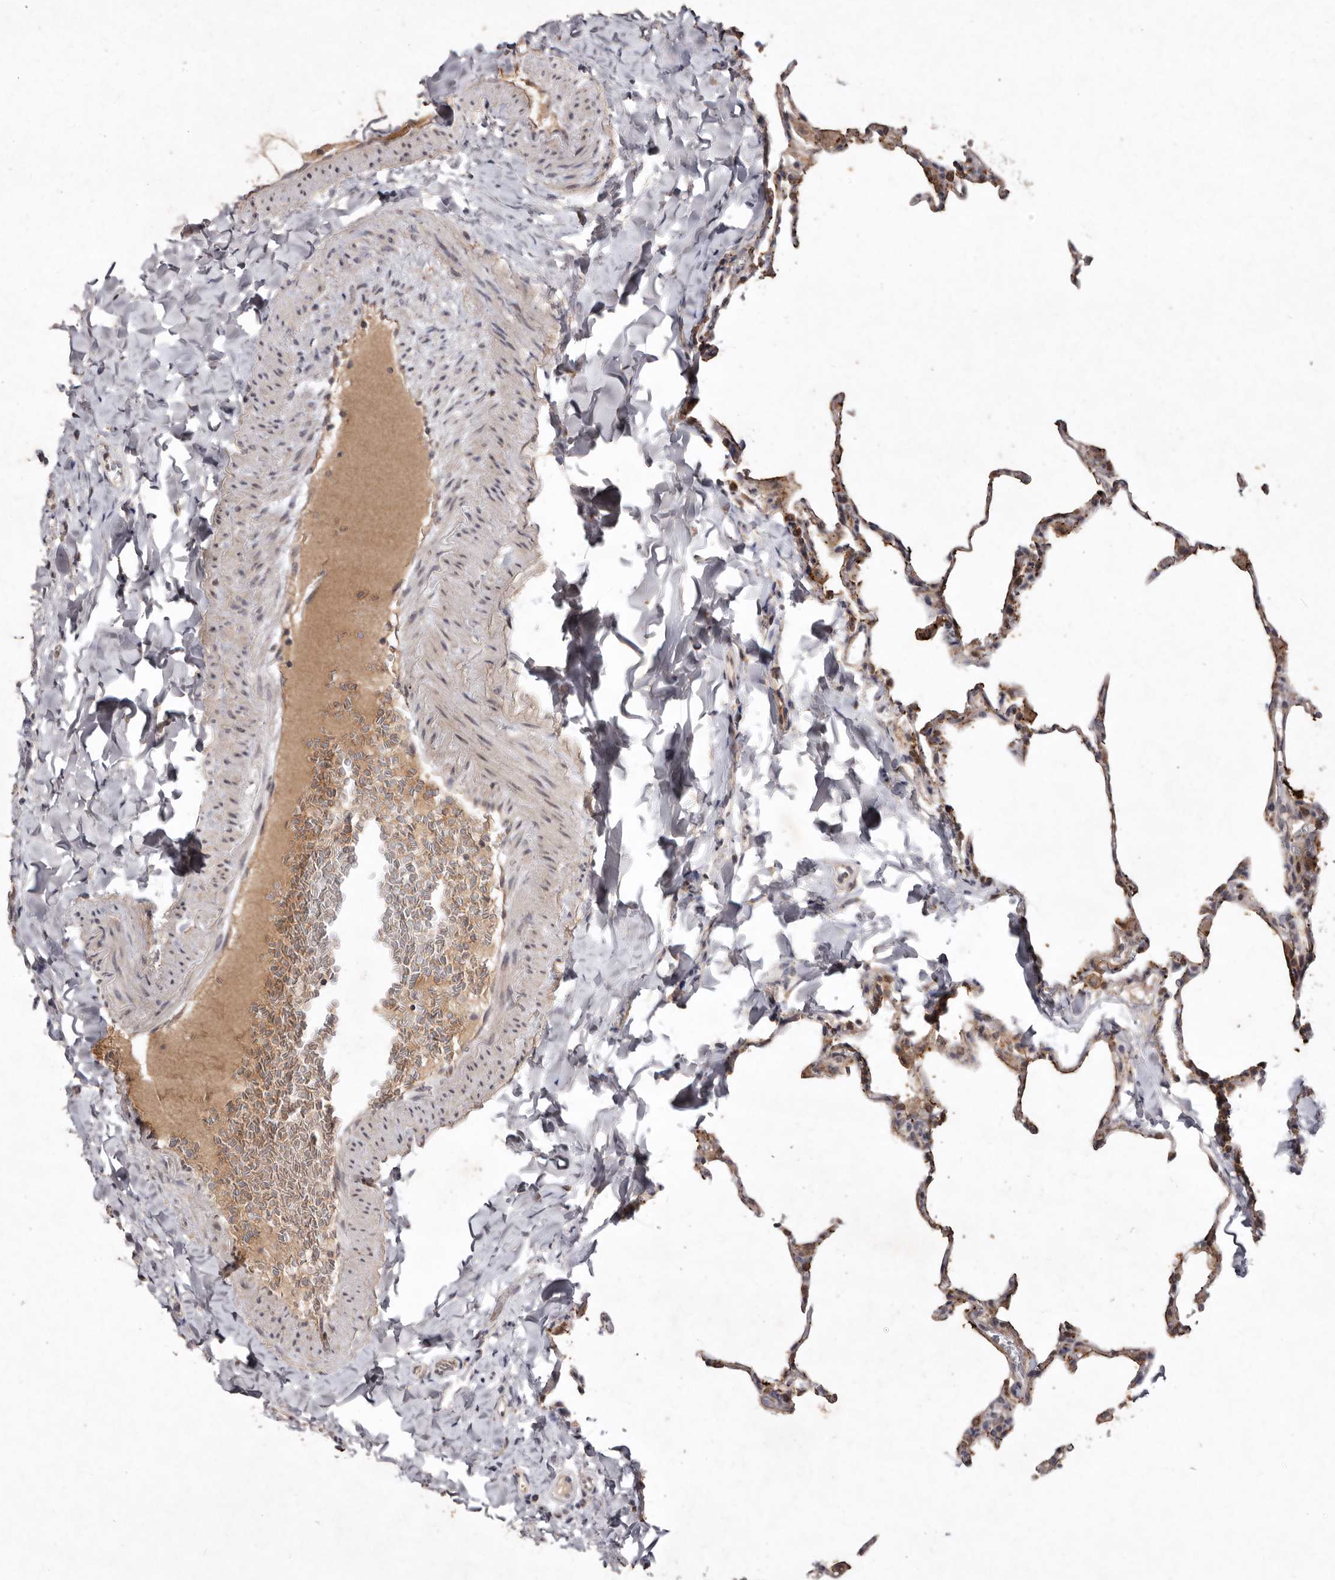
{"staining": {"intensity": "moderate", "quantity": ">75%", "location": "cytoplasmic/membranous"}, "tissue": "lung", "cell_type": "Alveolar cells", "image_type": "normal", "snomed": [{"axis": "morphology", "description": "Normal tissue, NOS"}, {"axis": "topography", "description": "Lung"}], "caption": "This micrograph shows normal lung stained with IHC to label a protein in brown. The cytoplasmic/membranous of alveolar cells show moderate positivity for the protein. Nuclei are counter-stained blue.", "gene": "FLAD1", "patient": {"sex": "male", "age": 20}}